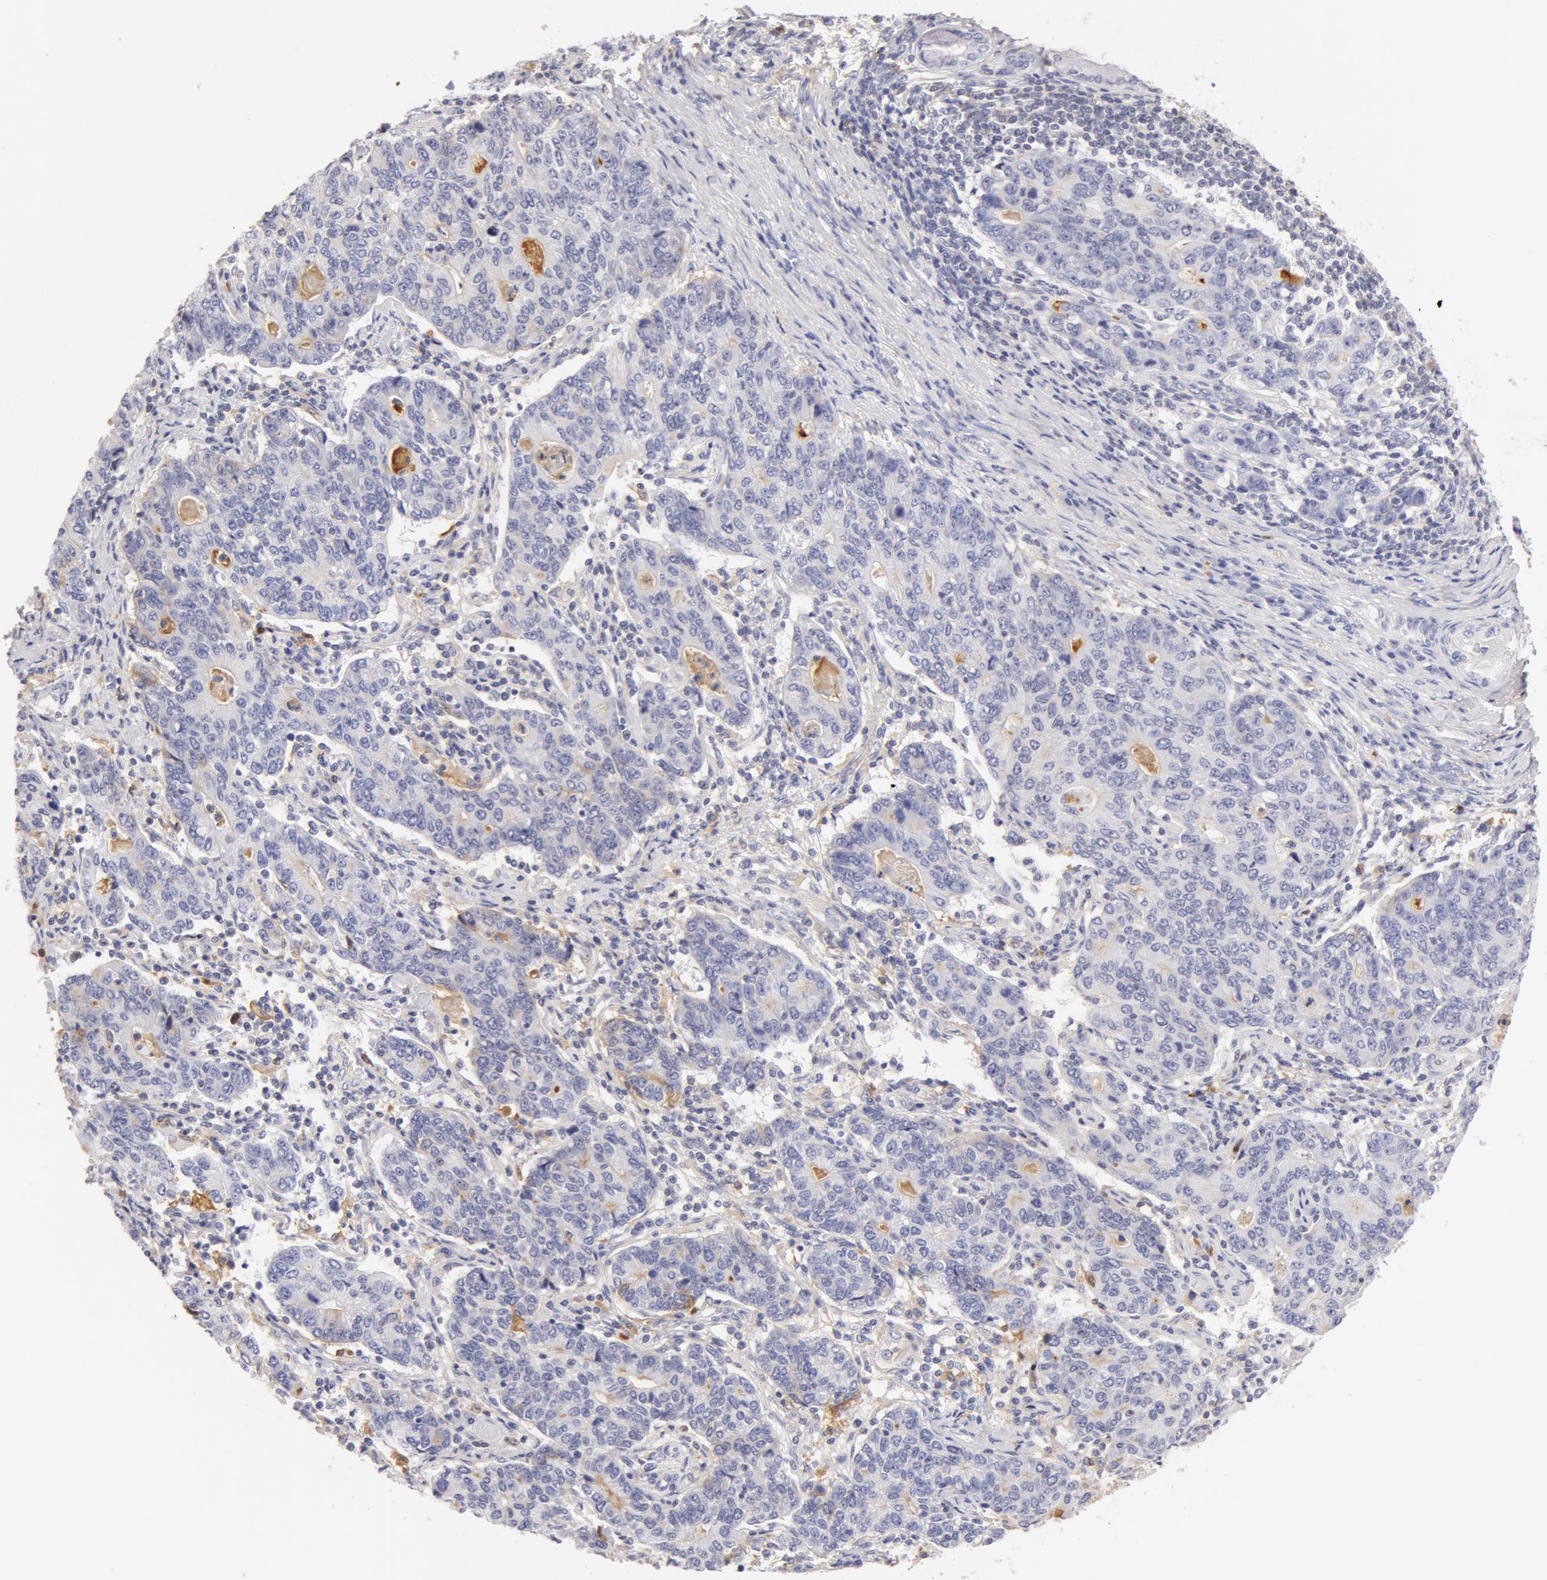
{"staining": {"intensity": "negative", "quantity": "none", "location": "none"}, "tissue": "stomach cancer", "cell_type": "Tumor cells", "image_type": "cancer", "snomed": [{"axis": "morphology", "description": "Adenocarcinoma, NOS"}, {"axis": "topography", "description": "Esophagus"}, {"axis": "topography", "description": "Stomach"}], "caption": "This is an IHC image of human stomach cancer (adenocarcinoma). There is no positivity in tumor cells.", "gene": "GC", "patient": {"sex": "male", "age": 74}}